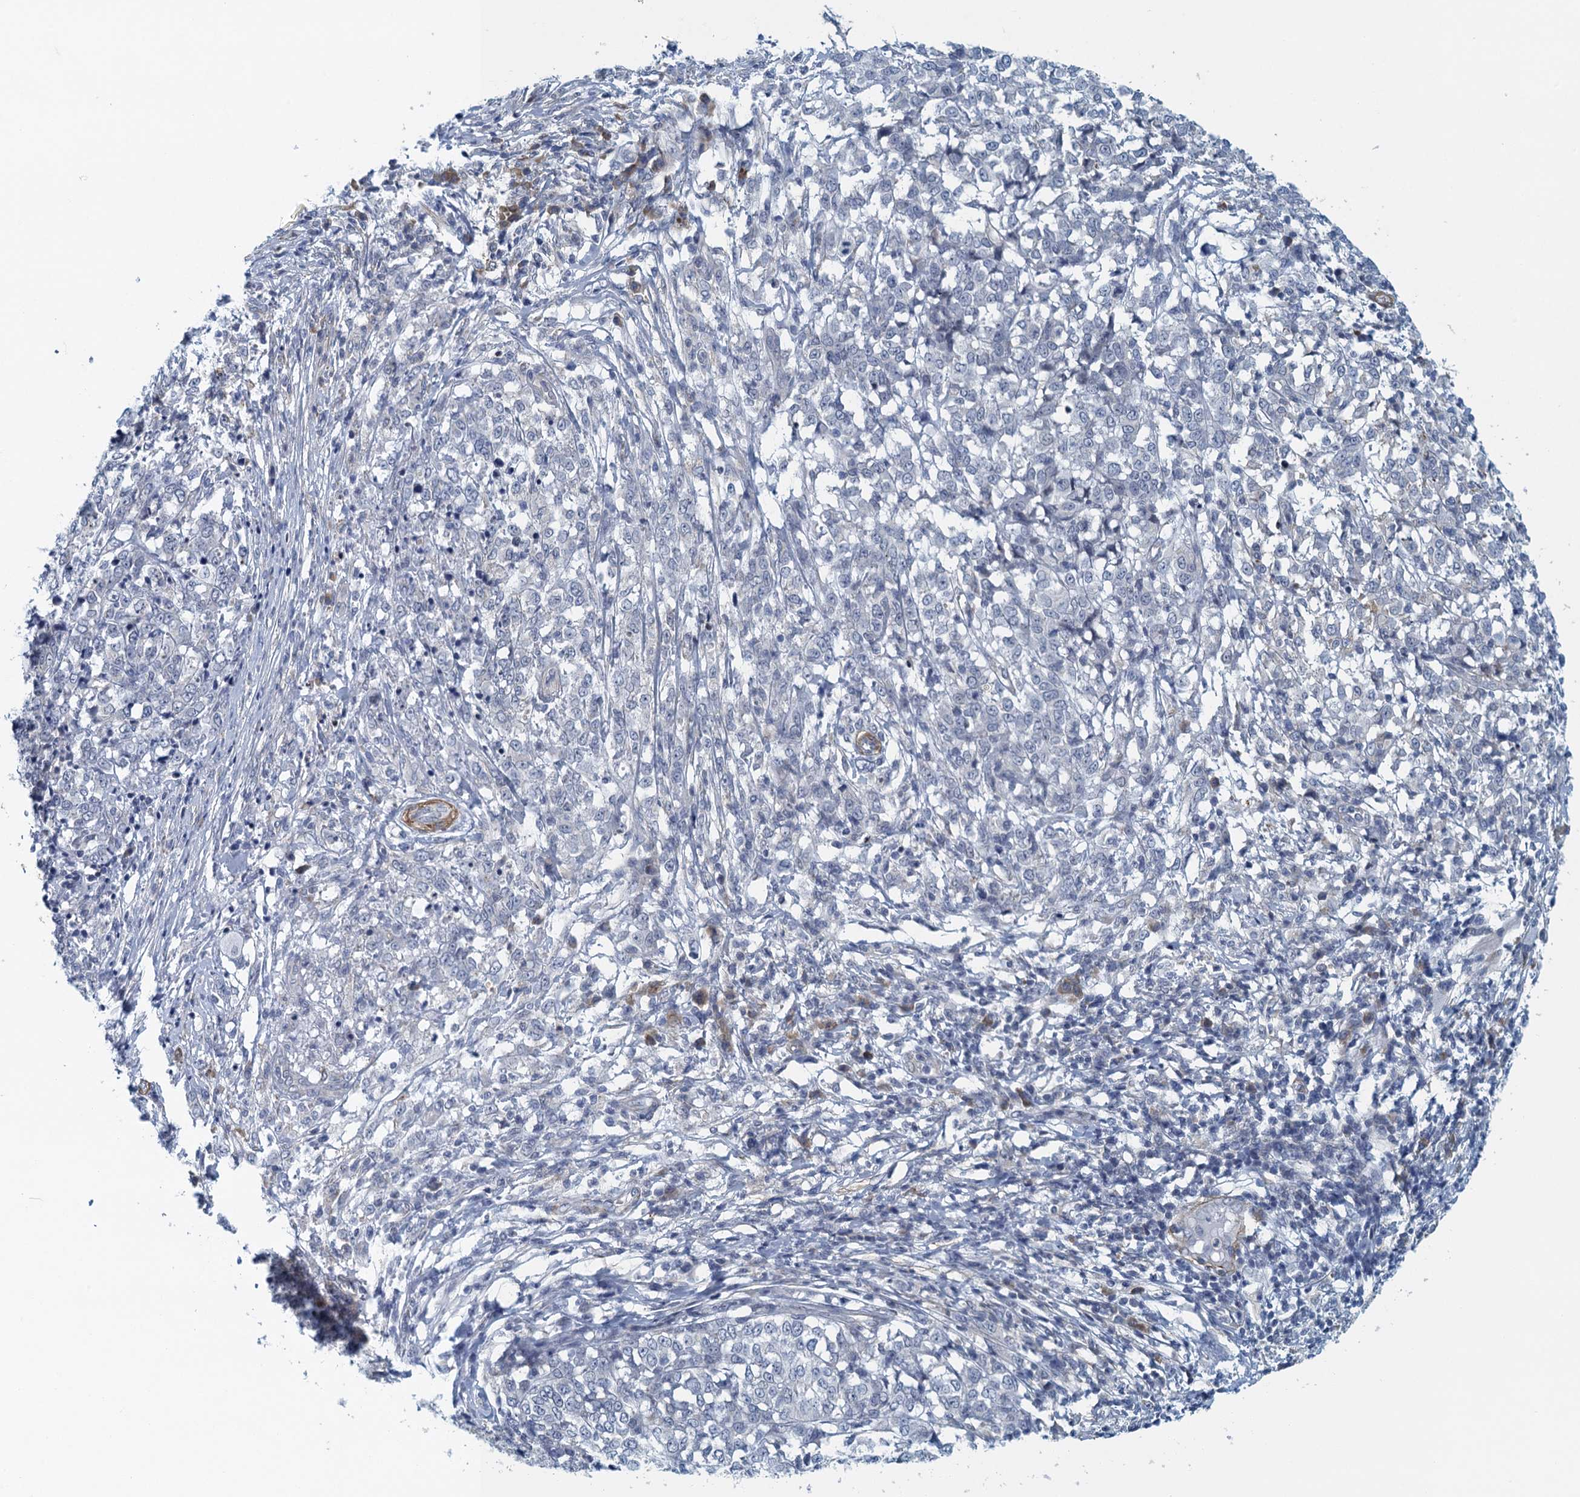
{"staining": {"intensity": "negative", "quantity": "none", "location": "none"}, "tissue": "melanoma", "cell_type": "Tumor cells", "image_type": "cancer", "snomed": [{"axis": "morphology", "description": "Malignant melanoma, NOS"}, {"axis": "topography", "description": "Skin"}], "caption": "Tumor cells show no significant expression in melanoma.", "gene": "ALG2", "patient": {"sex": "female", "age": 72}}